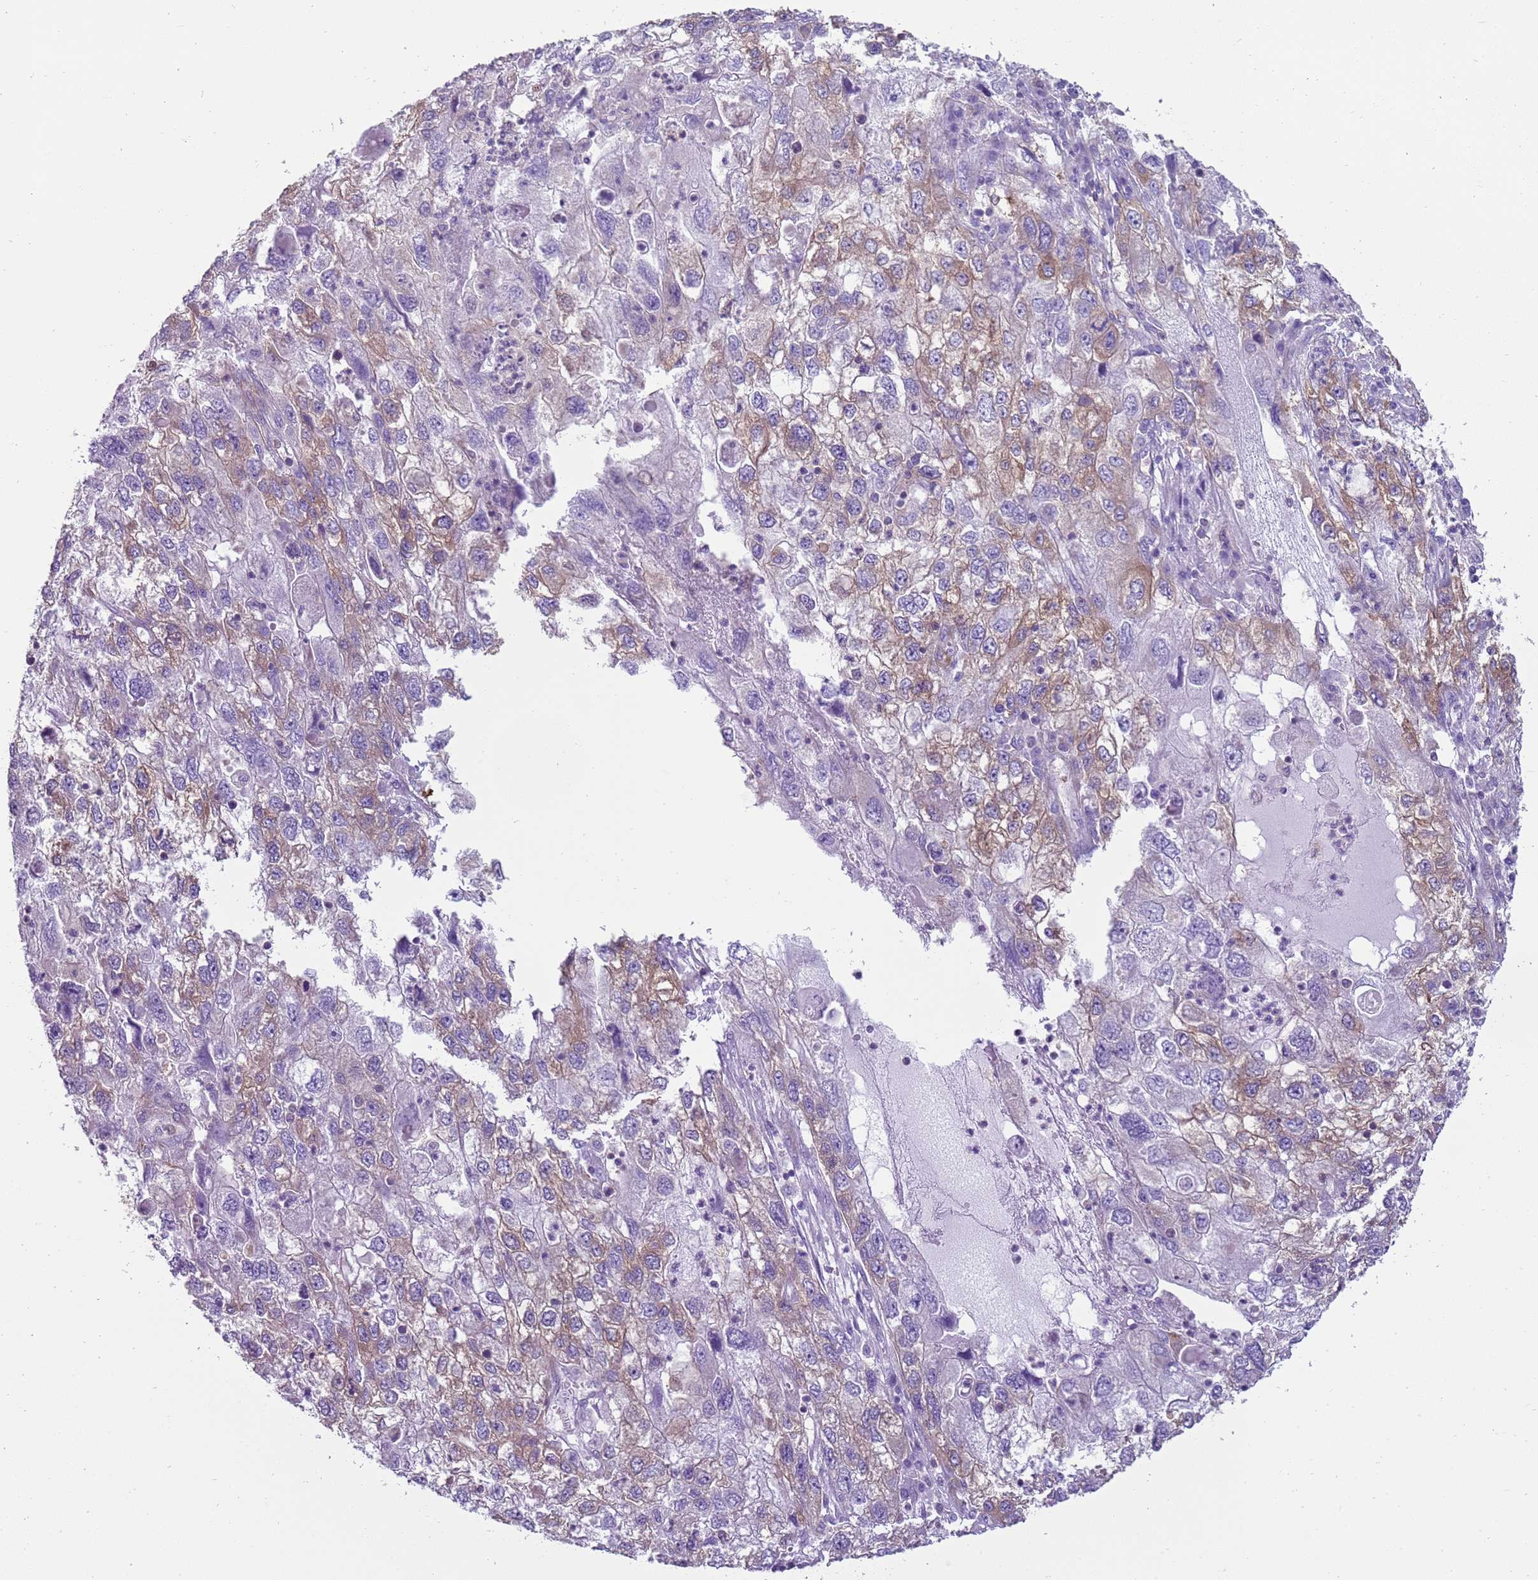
{"staining": {"intensity": "weak", "quantity": "25%-75%", "location": "cytoplasmic/membranous"}, "tissue": "endometrial cancer", "cell_type": "Tumor cells", "image_type": "cancer", "snomed": [{"axis": "morphology", "description": "Adenocarcinoma, NOS"}, {"axis": "topography", "description": "Endometrium"}], "caption": "Immunohistochemical staining of human endometrial cancer reveals weak cytoplasmic/membranous protein staining in about 25%-75% of tumor cells.", "gene": "SNX21", "patient": {"sex": "female", "age": 49}}